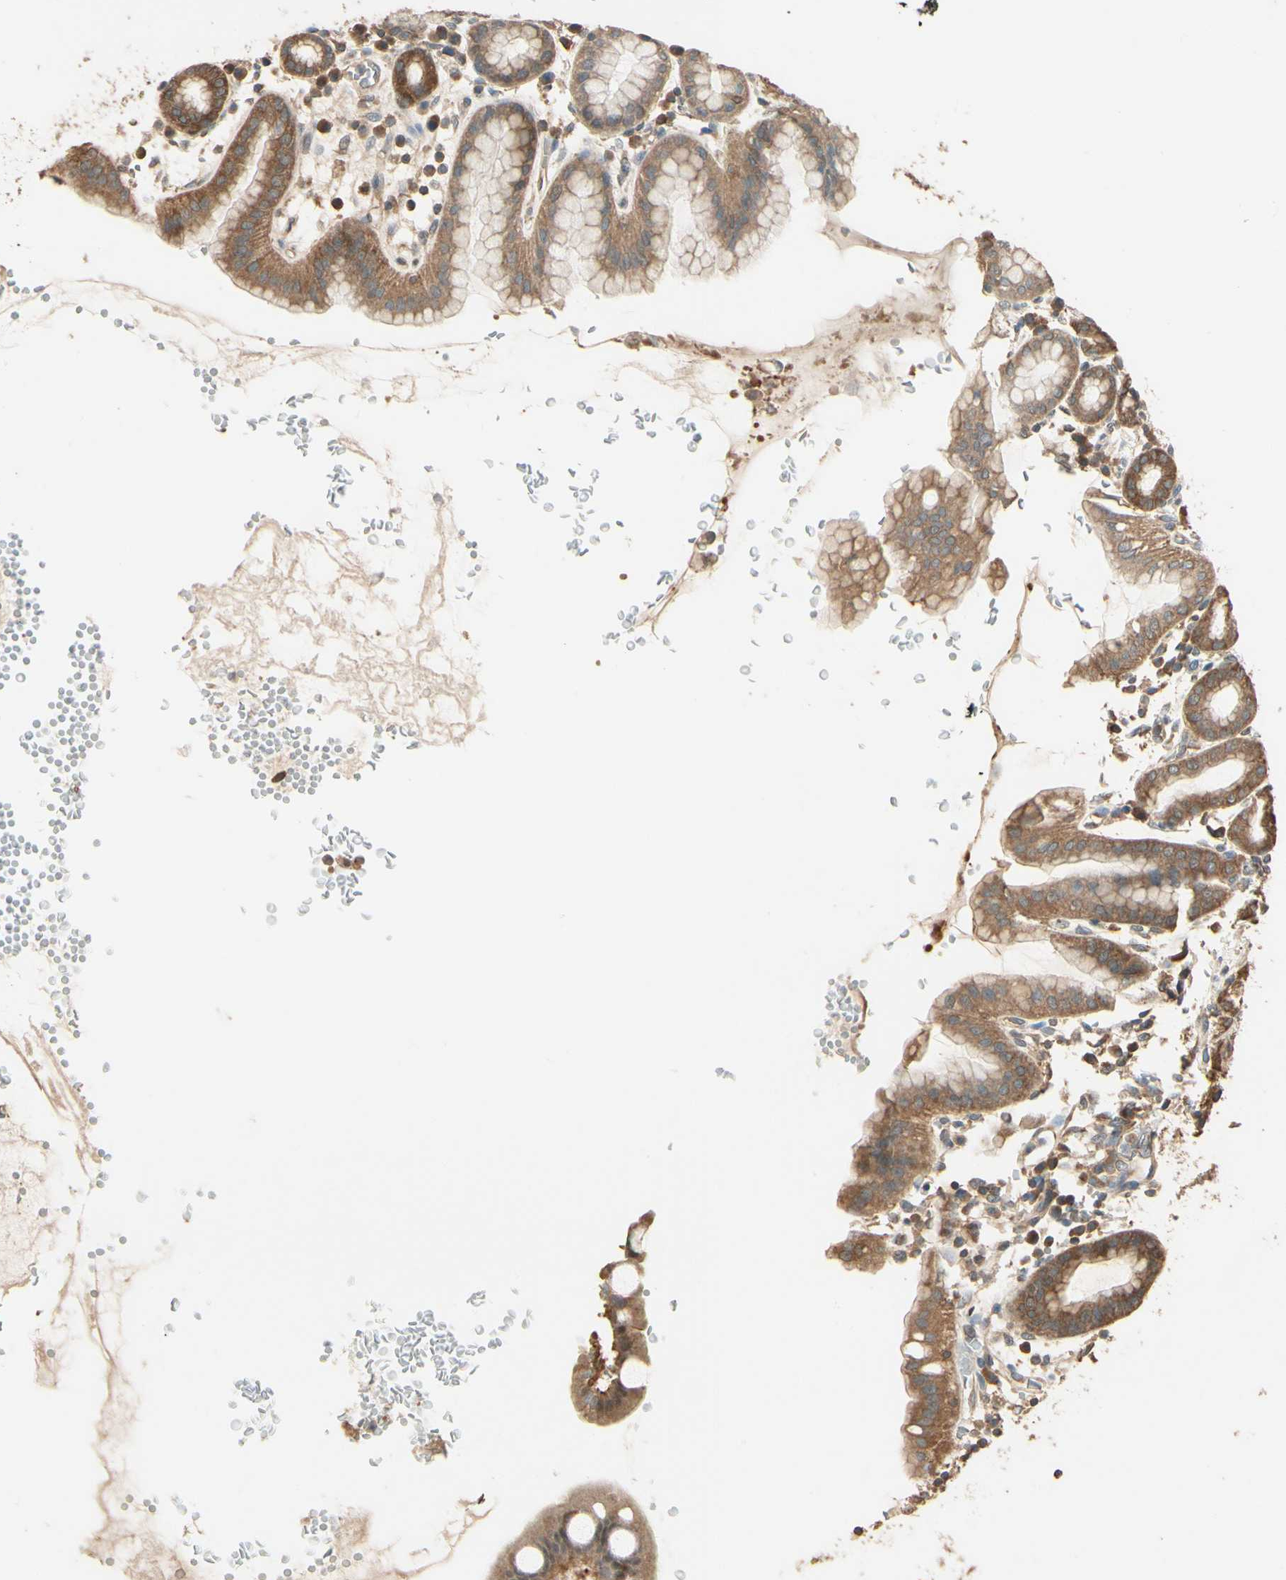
{"staining": {"intensity": "strong", "quantity": ">75%", "location": "cytoplasmic/membranous"}, "tissue": "stomach", "cell_type": "Glandular cells", "image_type": "normal", "snomed": [{"axis": "morphology", "description": "Normal tissue, NOS"}, {"axis": "topography", "description": "Stomach, upper"}], "caption": "Strong cytoplasmic/membranous staining for a protein is appreciated in approximately >75% of glandular cells of benign stomach using IHC.", "gene": "CCT7", "patient": {"sex": "male", "age": 68}}